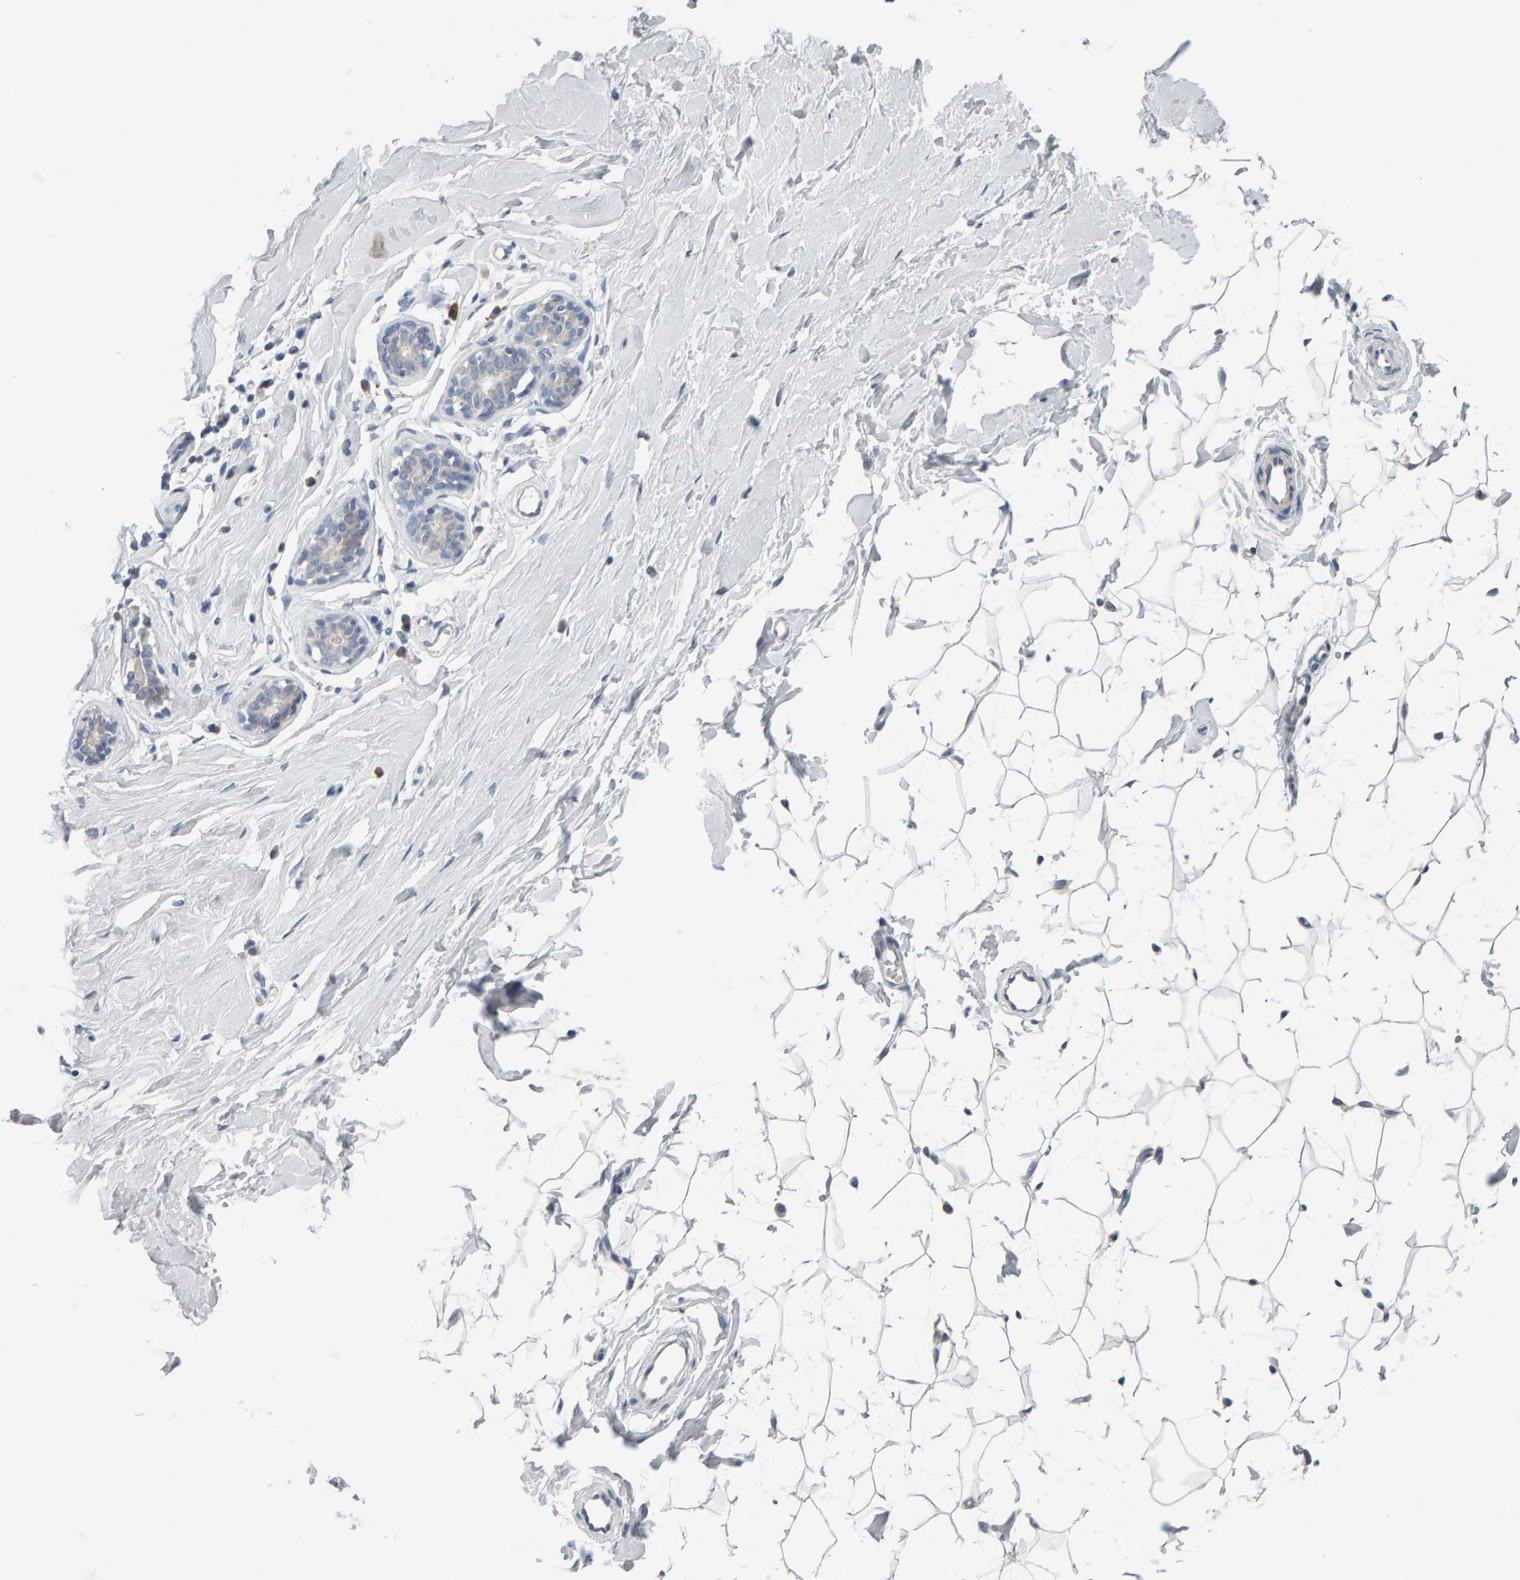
{"staining": {"intensity": "negative", "quantity": "none", "location": "none"}, "tissue": "breast", "cell_type": "Adipocytes", "image_type": "normal", "snomed": [{"axis": "morphology", "description": "Normal tissue, NOS"}, {"axis": "topography", "description": "Breast"}], "caption": "The micrograph shows no significant positivity in adipocytes of breast. The staining is performed using DAB brown chromogen with nuclei counter-stained in using hematoxylin.", "gene": "ADHFE1", "patient": {"sex": "female", "age": 23}}